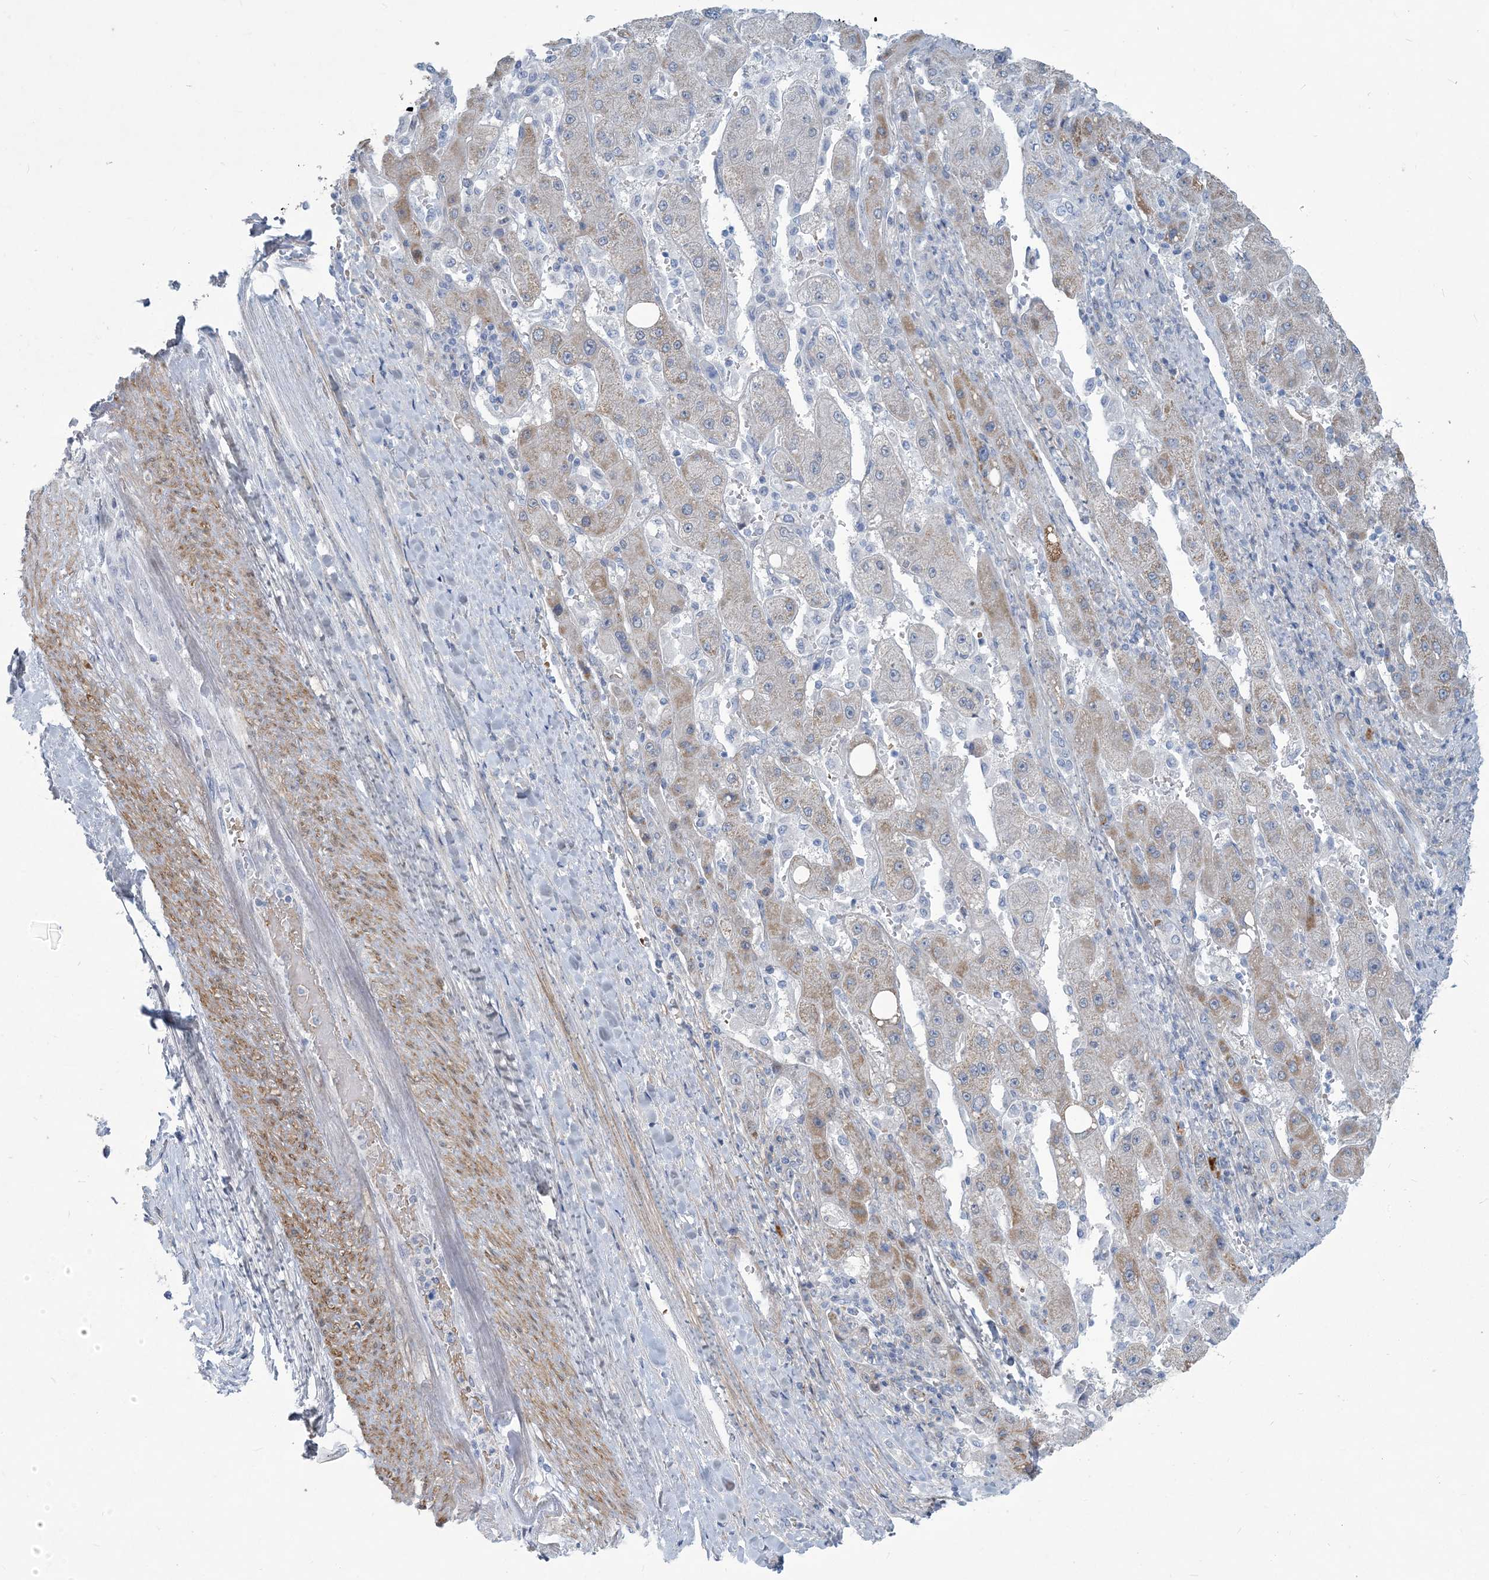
{"staining": {"intensity": "moderate", "quantity": "<25%", "location": "cytoplasmic/membranous"}, "tissue": "liver cancer", "cell_type": "Tumor cells", "image_type": "cancer", "snomed": [{"axis": "morphology", "description": "Carcinoma, Hepatocellular, NOS"}, {"axis": "topography", "description": "Liver"}], "caption": "This histopathology image displays immunohistochemistry (IHC) staining of human liver hepatocellular carcinoma, with low moderate cytoplasmic/membranous staining in approximately <25% of tumor cells.", "gene": "MOXD1", "patient": {"sex": "female", "age": 73}}